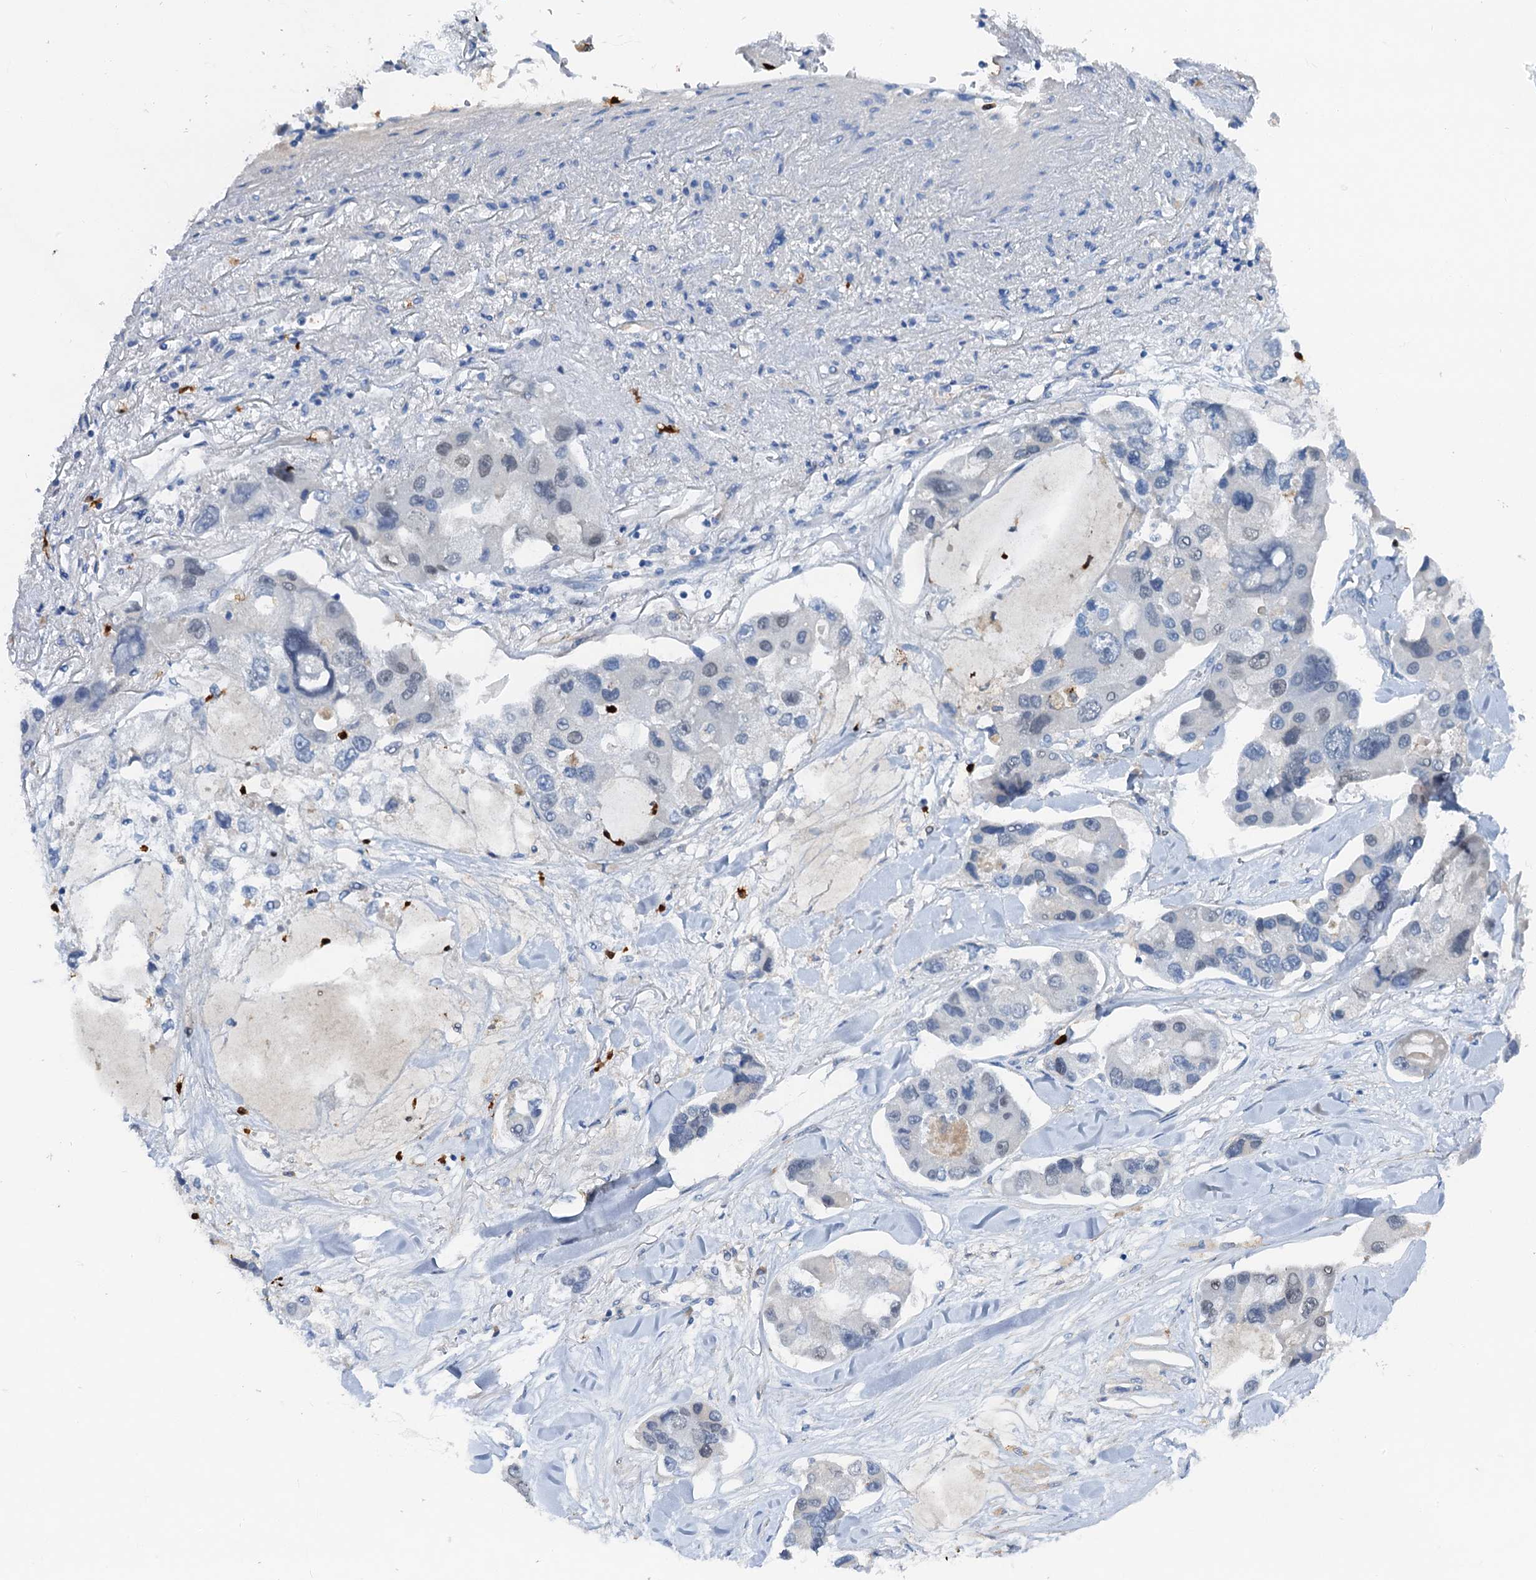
{"staining": {"intensity": "negative", "quantity": "none", "location": "none"}, "tissue": "lung cancer", "cell_type": "Tumor cells", "image_type": "cancer", "snomed": [{"axis": "morphology", "description": "Adenocarcinoma, NOS"}, {"axis": "topography", "description": "Lung"}], "caption": "A high-resolution photomicrograph shows immunohistochemistry (IHC) staining of lung cancer (adenocarcinoma), which demonstrates no significant expression in tumor cells.", "gene": "OTOA", "patient": {"sex": "female", "age": 54}}